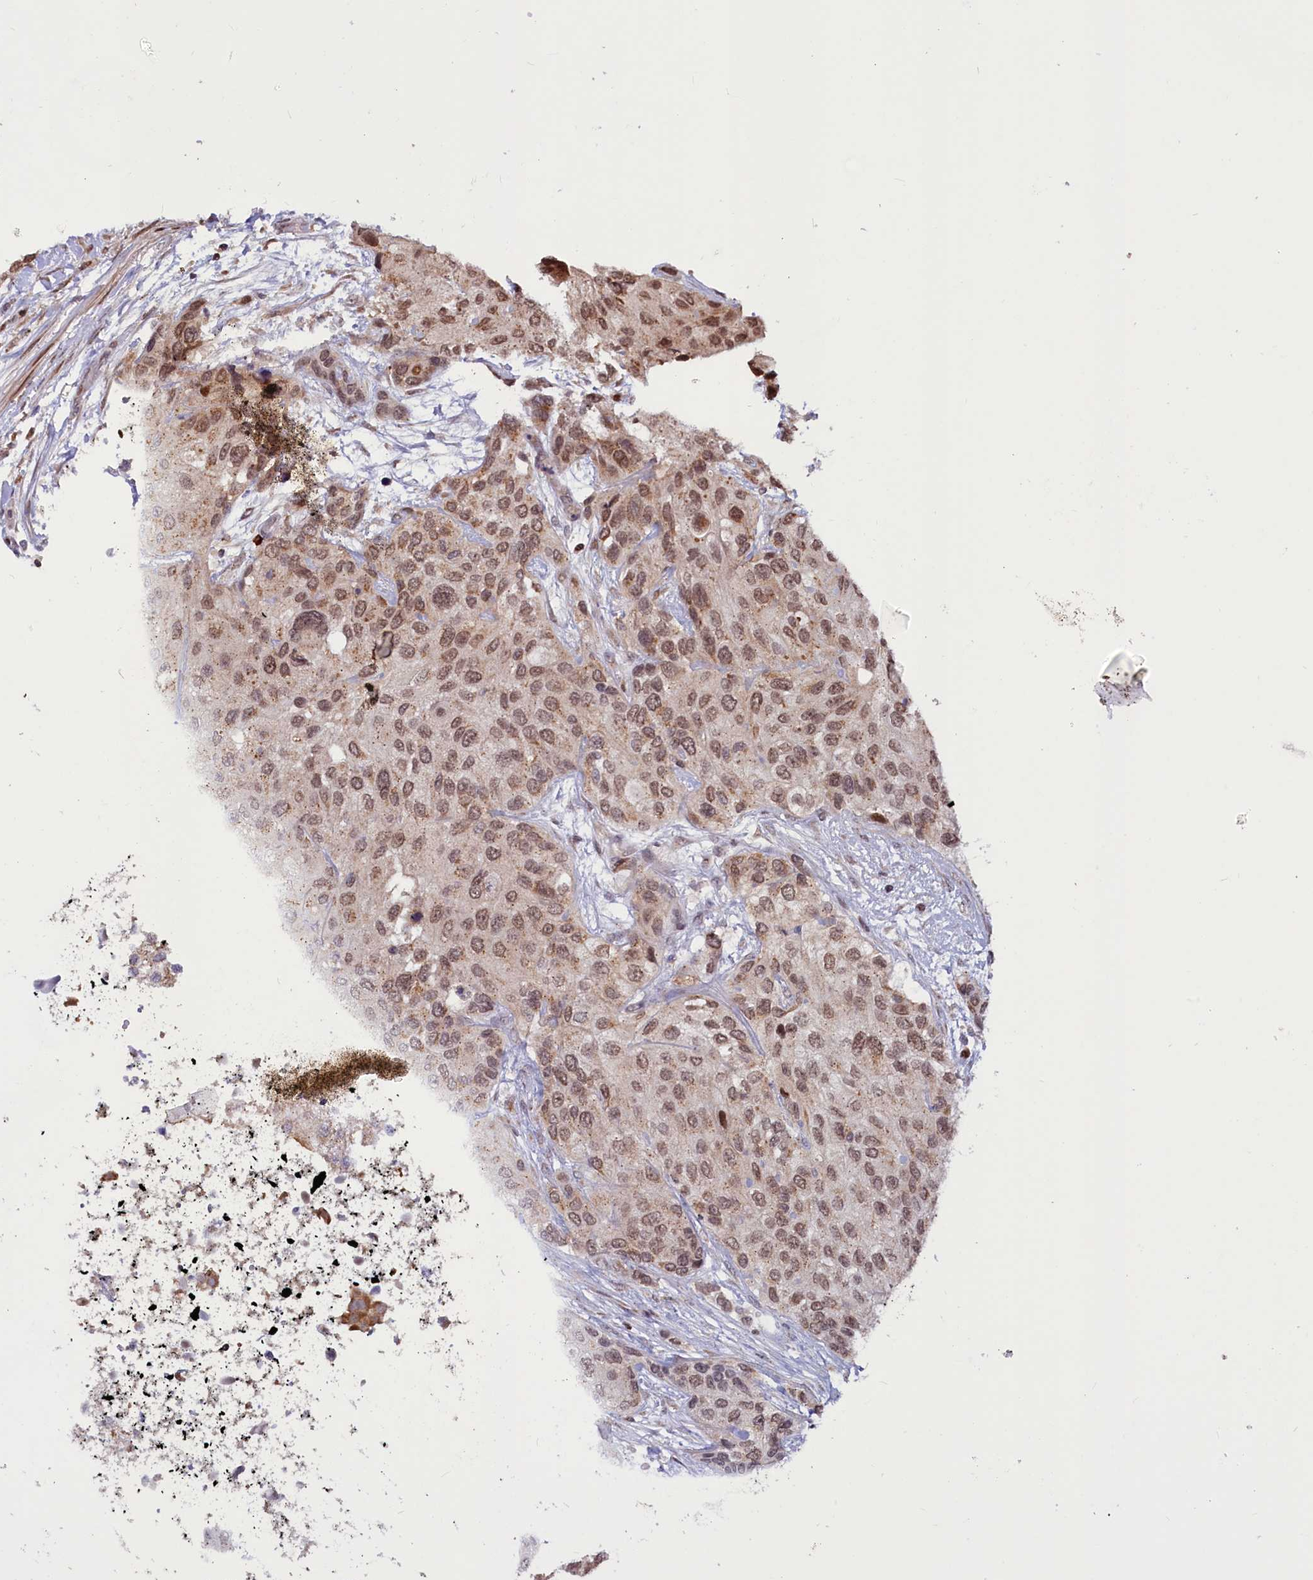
{"staining": {"intensity": "moderate", "quantity": ">75%", "location": "nuclear"}, "tissue": "urothelial cancer", "cell_type": "Tumor cells", "image_type": "cancer", "snomed": [{"axis": "morphology", "description": "Normal tissue, NOS"}, {"axis": "morphology", "description": "Urothelial carcinoma, High grade"}, {"axis": "topography", "description": "Vascular tissue"}, {"axis": "topography", "description": "Urinary bladder"}], "caption": "An image of human urothelial carcinoma (high-grade) stained for a protein shows moderate nuclear brown staining in tumor cells.", "gene": "PHC3", "patient": {"sex": "female", "age": 56}}